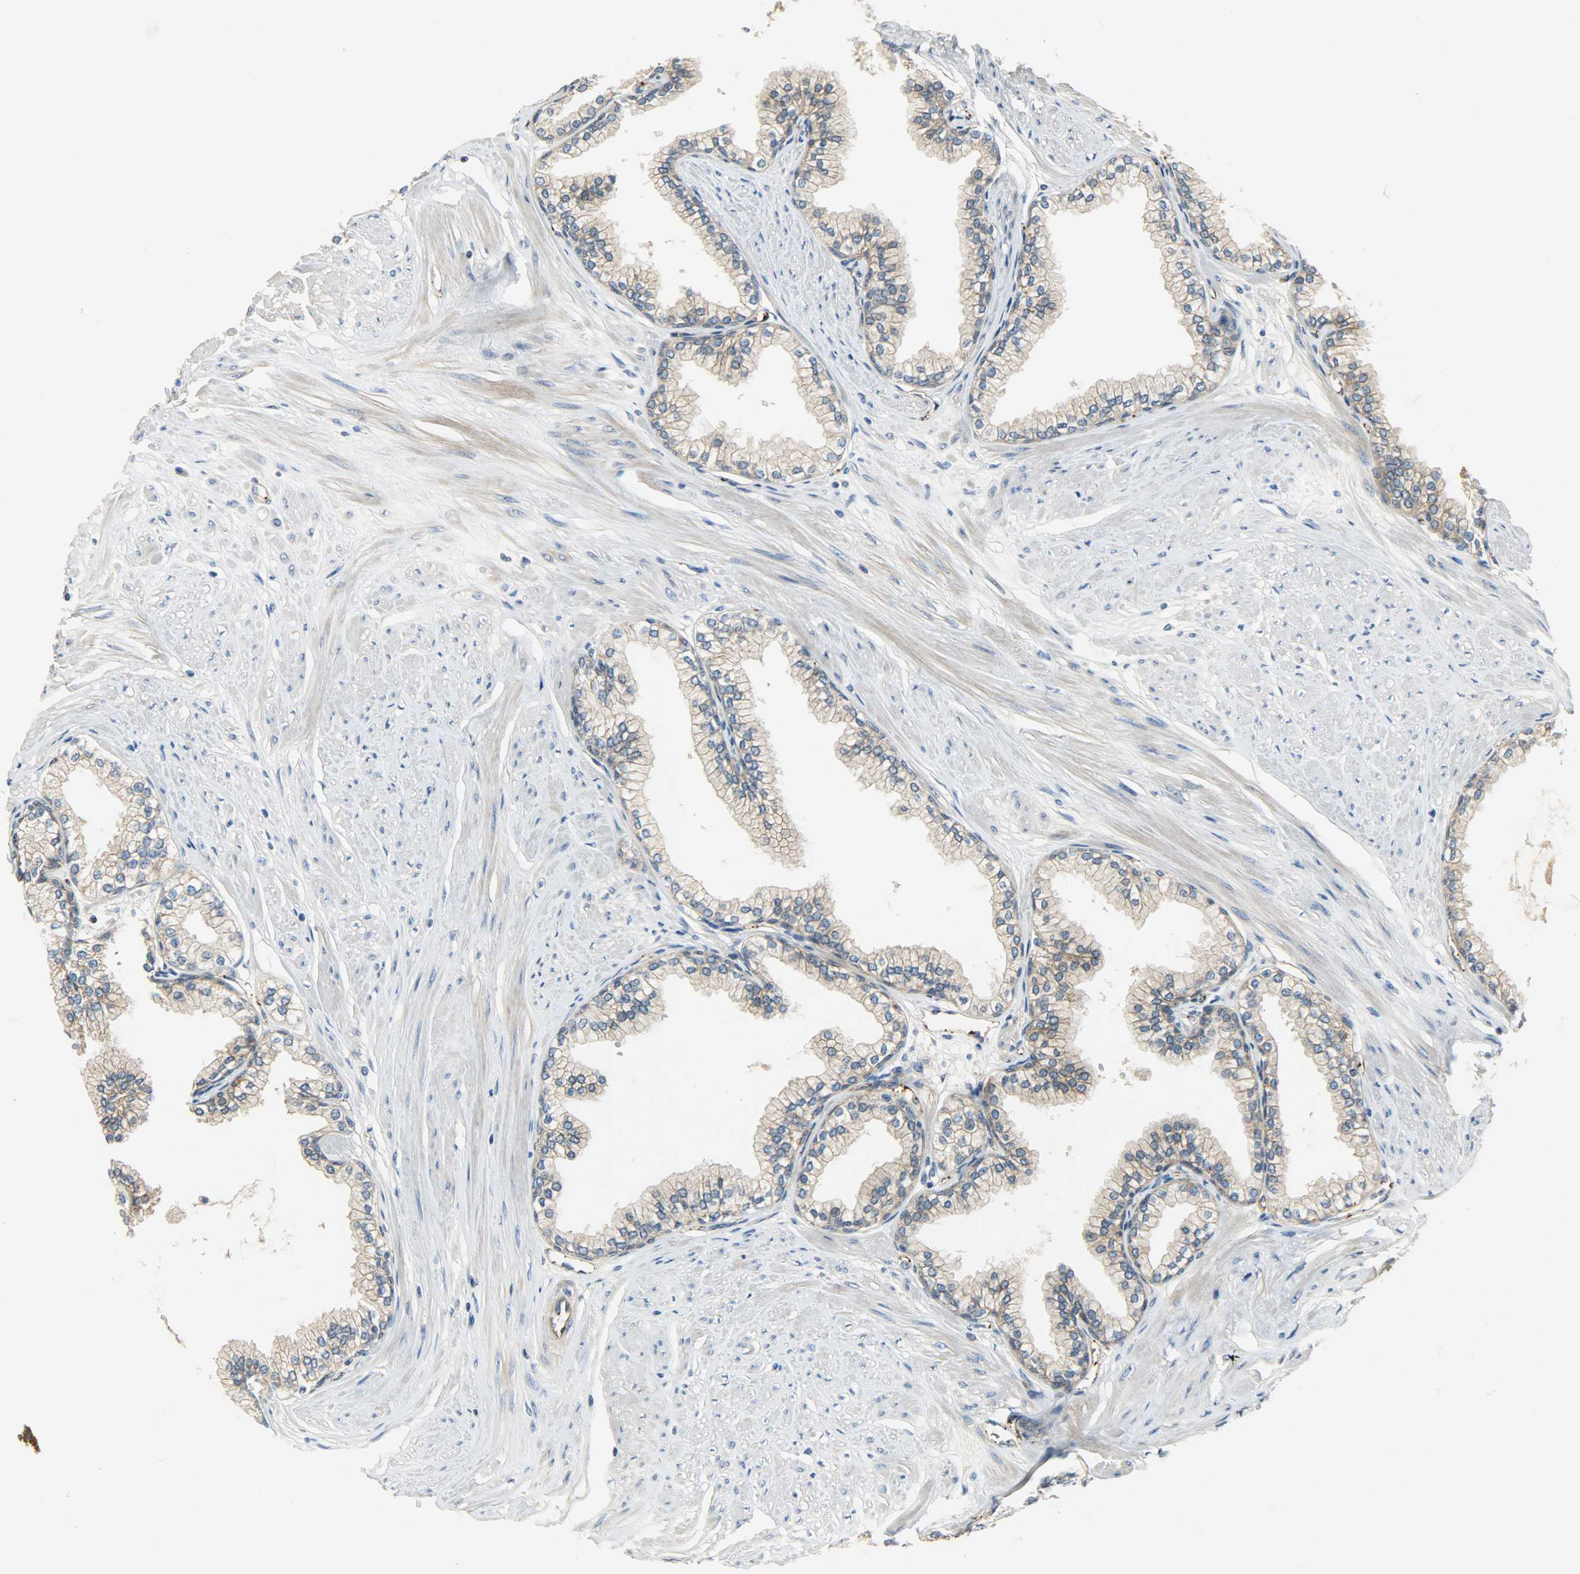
{"staining": {"intensity": "strong", "quantity": ">75%", "location": "cytoplasmic/membranous"}, "tissue": "prostate", "cell_type": "Glandular cells", "image_type": "normal", "snomed": [{"axis": "morphology", "description": "Normal tissue, NOS"}, {"axis": "topography", "description": "Prostate"}], "caption": "Protein analysis of benign prostate exhibits strong cytoplasmic/membranous expression in about >75% of glandular cells.", "gene": "KIAA1217", "patient": {"sex": "male", "age": 64}}